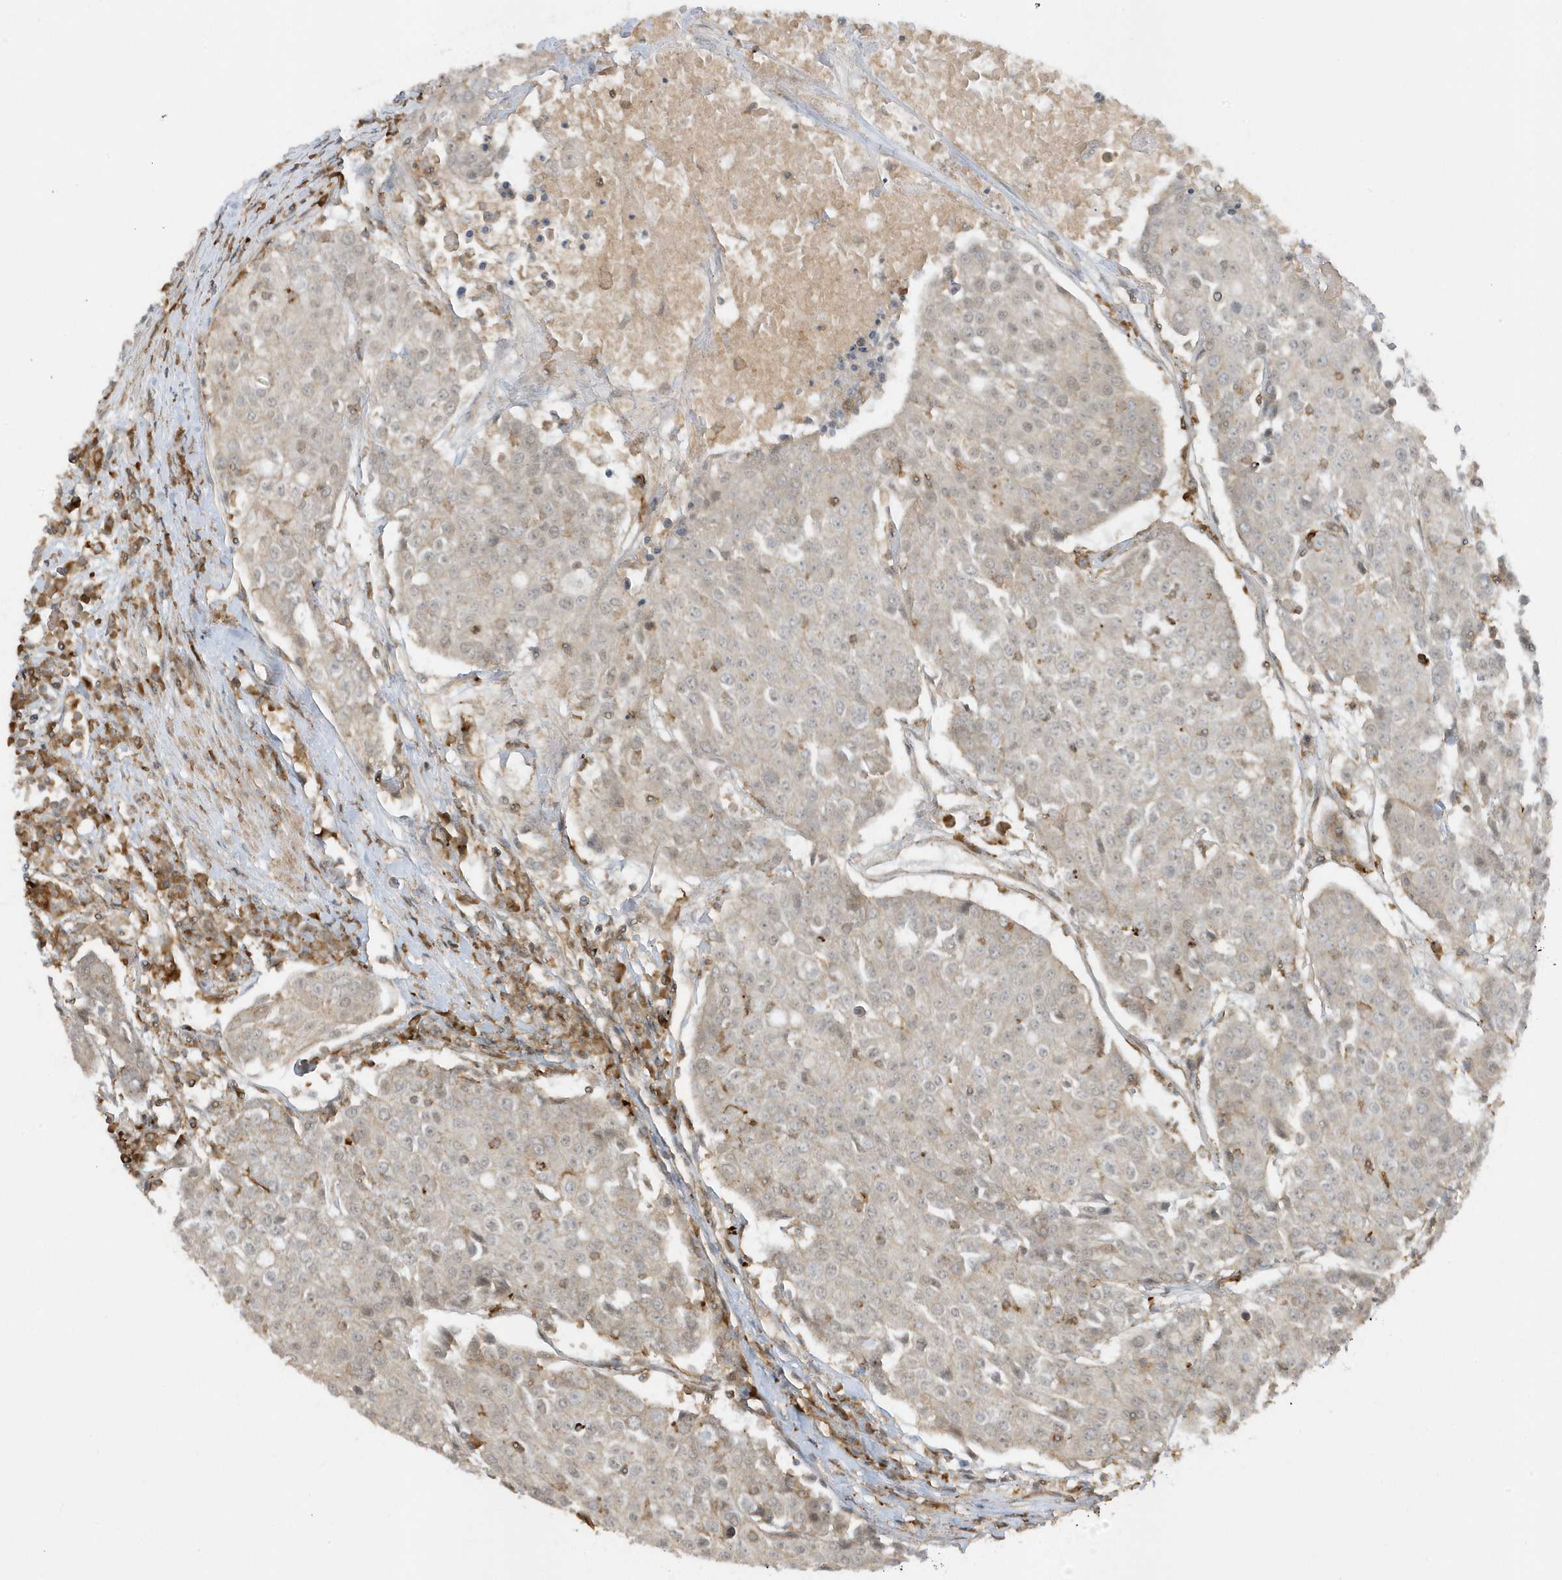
{"staining": {"intensity": "weak", "quantity": "<25%", "location": "cytoplasmic/membranous"}, "tissue": "urothelial cancer", "cell_type": "Tumor cells", "image_type": "cancer", "snomed": [{"axis": "morphology", "description": "Urothelial carcinoma, High grade"}, {"axis": "topography", "description": "Urinary bladder"}], "caption": "High magnification brightfield microscopy of urothelial cancer stained with DAB (brown) and counterstained with hematoxylin (blue): tumor cells show no significant staining.", "gene": "ZBTB8A", "patient": {"sex": "female", "age": 85}}